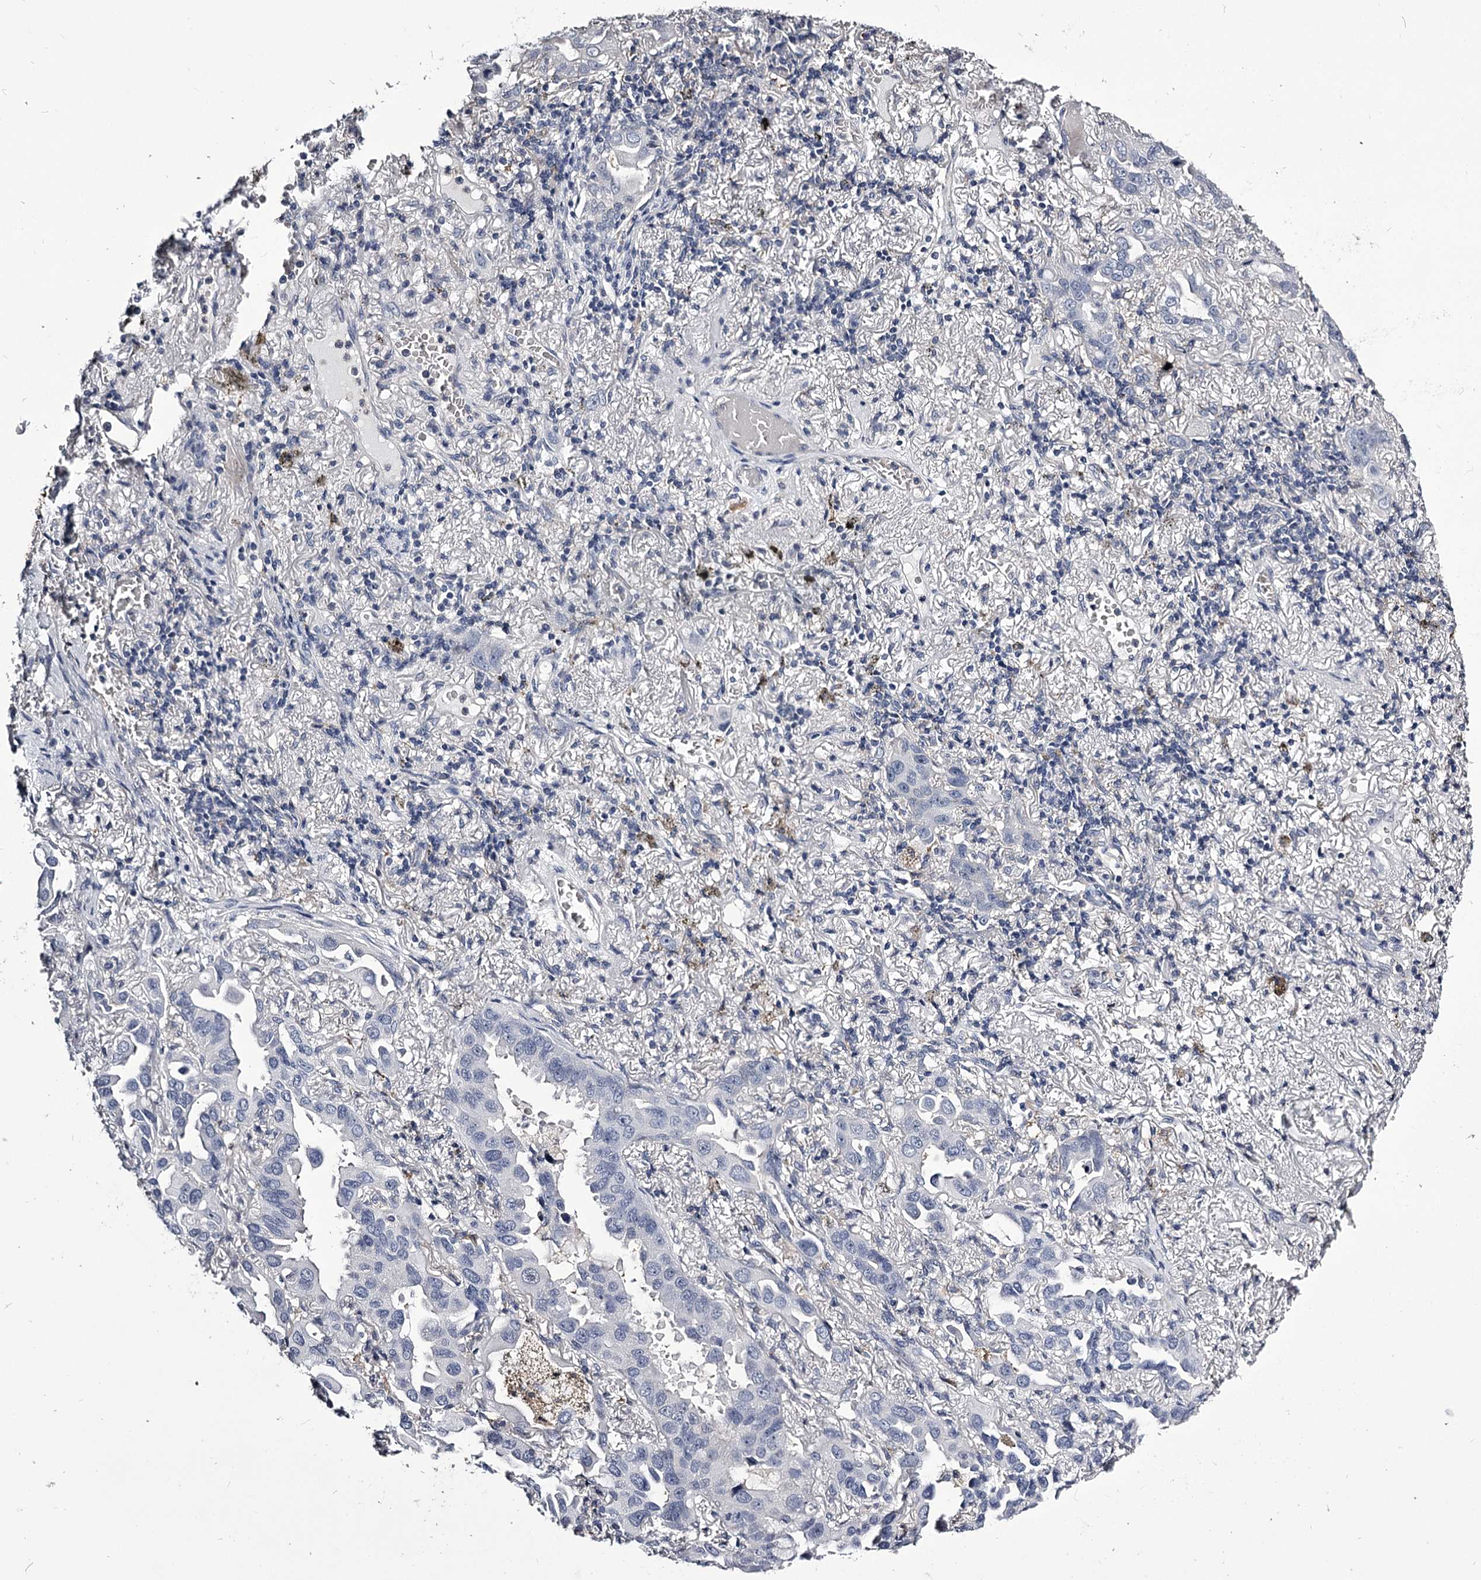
{"staining": {"intensity": "negative", "quantity": "none", "location": "none"}, "tissue": "lung cancer", "cell_type": "Tumor cells", "image_type": "cancer", "snomed": [{"axis": "morphology", "description": "Adenocarcinoma, NOS"}, {"axis": "topography", "description": "Lung"}], "caption": "This is an immunohistochemistry photomicrograph of human lung adenocarcinoma. There is no positivity in tumor cells.", "gene": "GSTO1", "patient": {"sex": "male", "age": 64}}